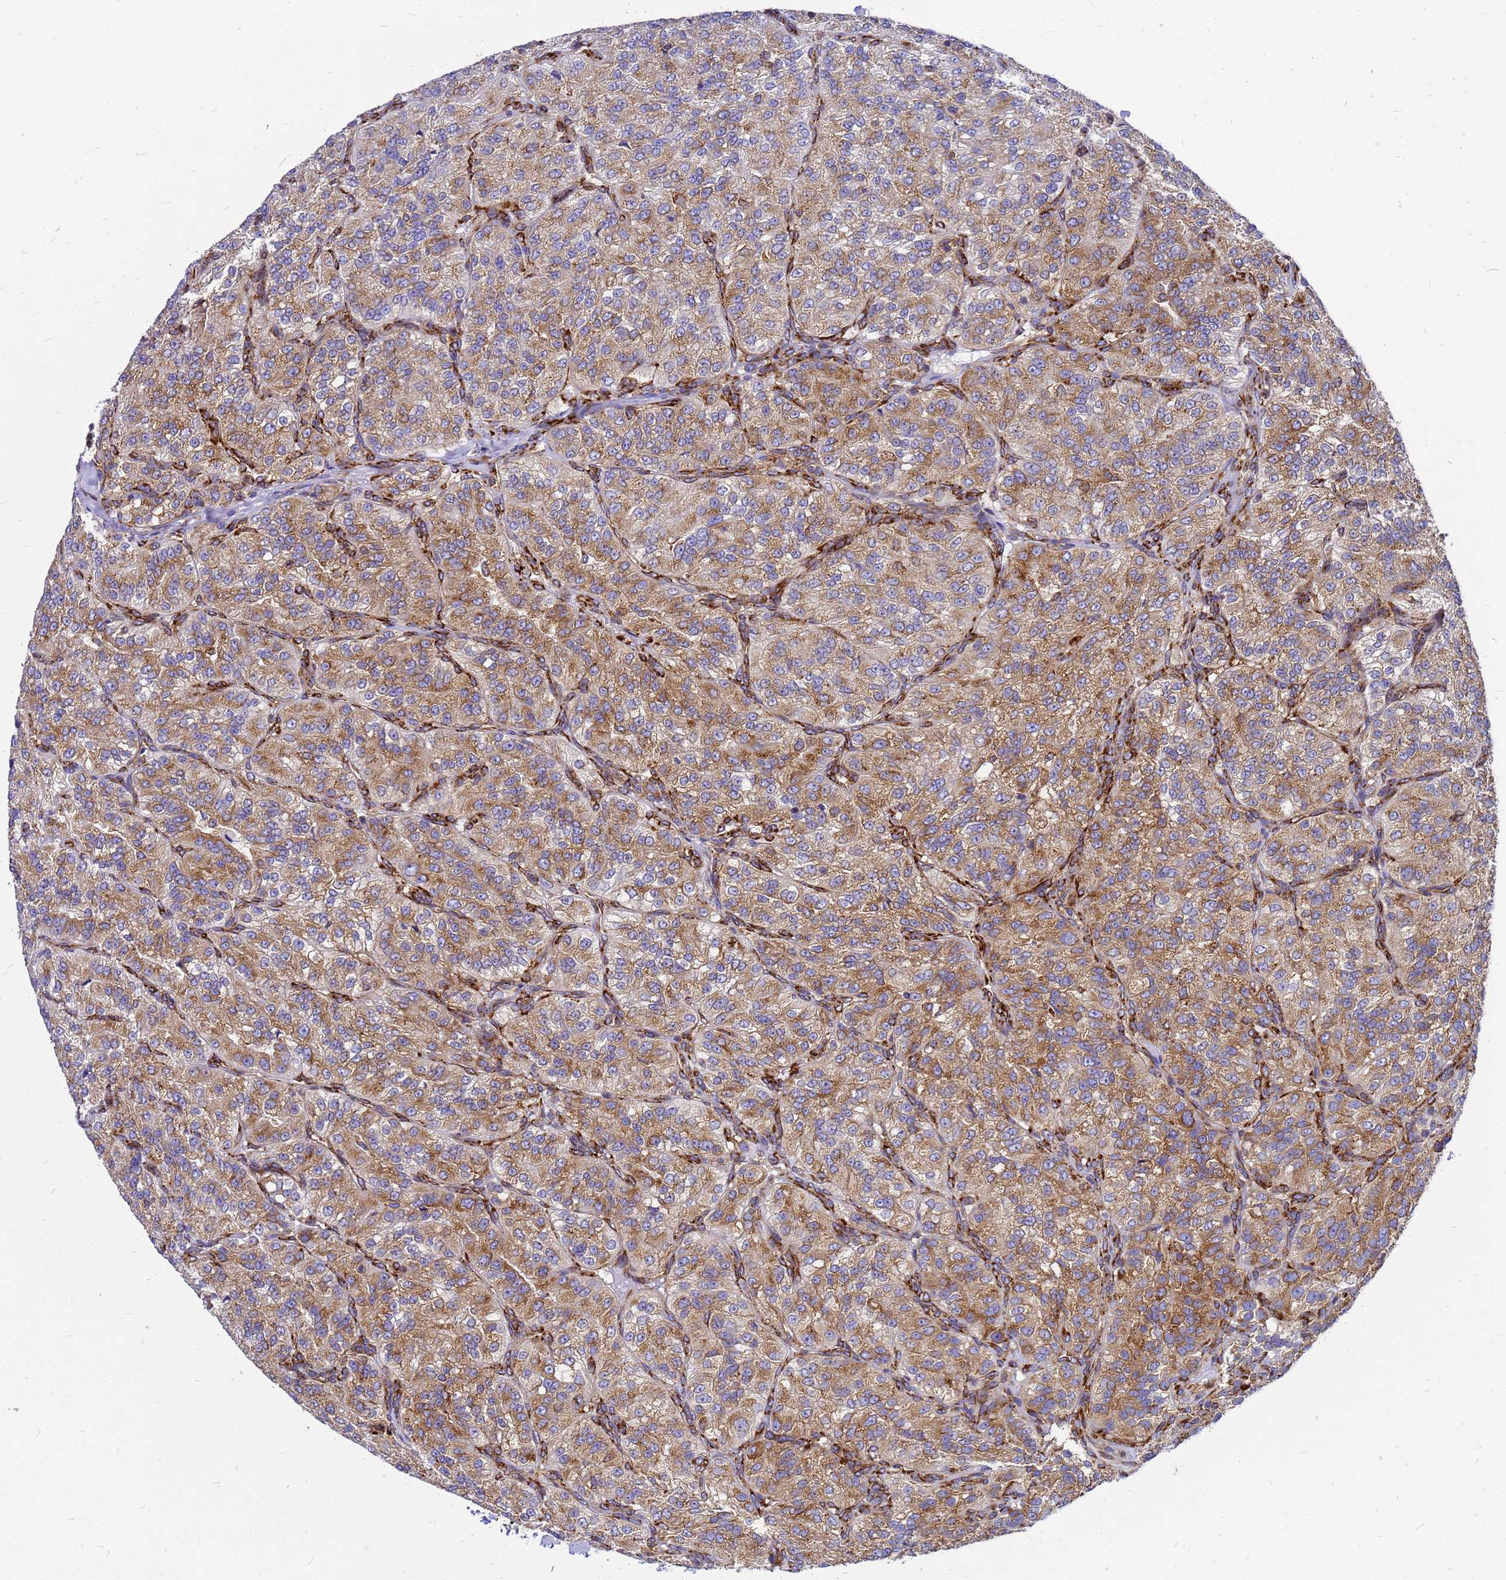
{"staining": {"intensity": "moderate", "quantity": ">75%", "location": "cytoplasmic/membranous"}, "tissue": "renal cancer", "cell_type": "Tumor cells", "image_type": "cancer", "snomed": [{"axis": "morphology", "description": "Adenocarcinoma, NOS"}, {"axis": "topography", "description": "Kidney"}], "caption": "Moderate cytoplasmic/membranous protein staining is seen in about >75% of tumor cells in renal cancer.", "gene": "EEF1D", "patient": {"sex": "female", "age": 63}}